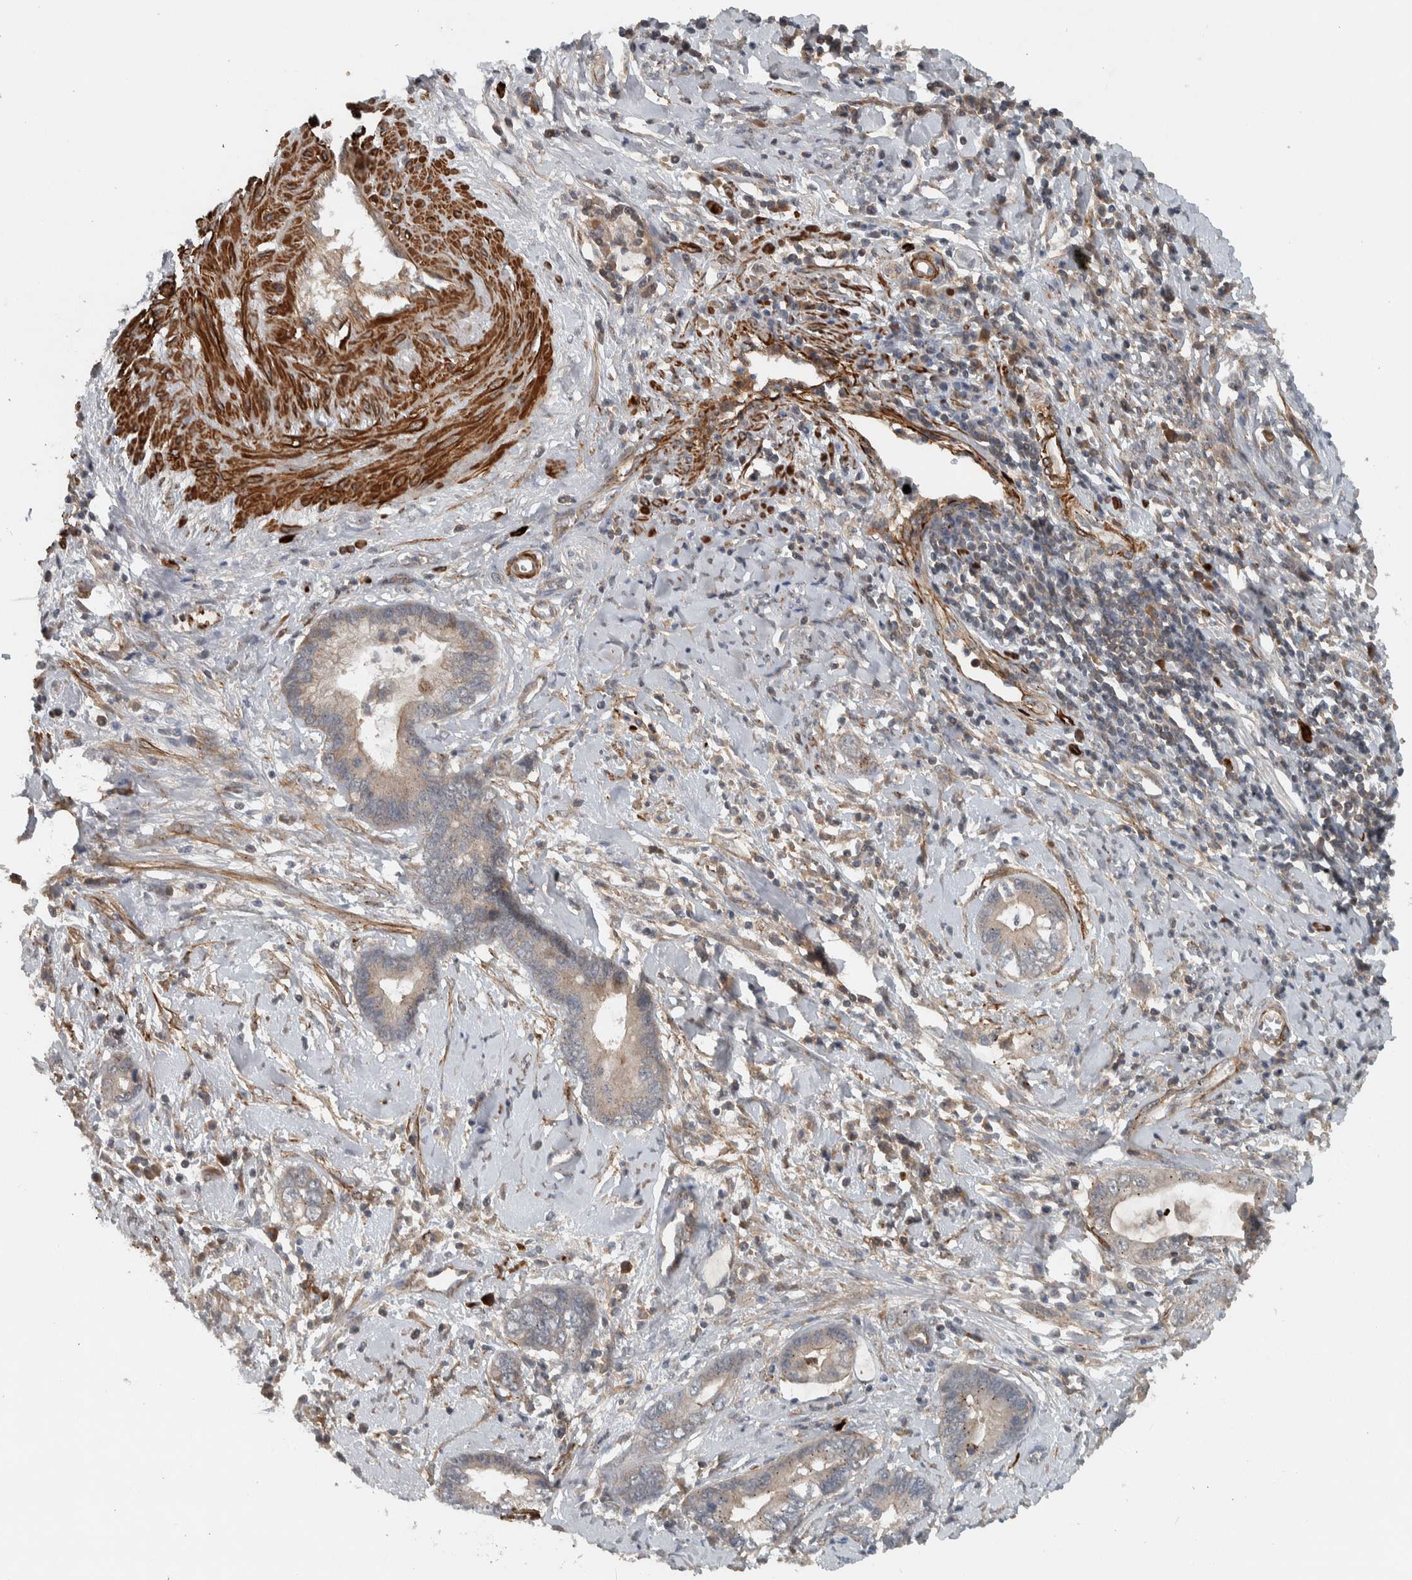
{"staining": {"intensity": "negative", "quantity": "none", "location": "none"}, "tissue": "cervical cancer", "cell_type": "Tumor cells", "image_type": "cancer", "snomed": [{"axis": "morphology", "description": "Adenocarcinoma, NOS"}, {"axis": "topography", "description": "Cervix"}], "caption": "Immunohistochemical staining of human cervical cancer exhibits no significant staining in tumor cells.", "gene": "LBHD1", "patient": {"sex": "female", "age": 44}}